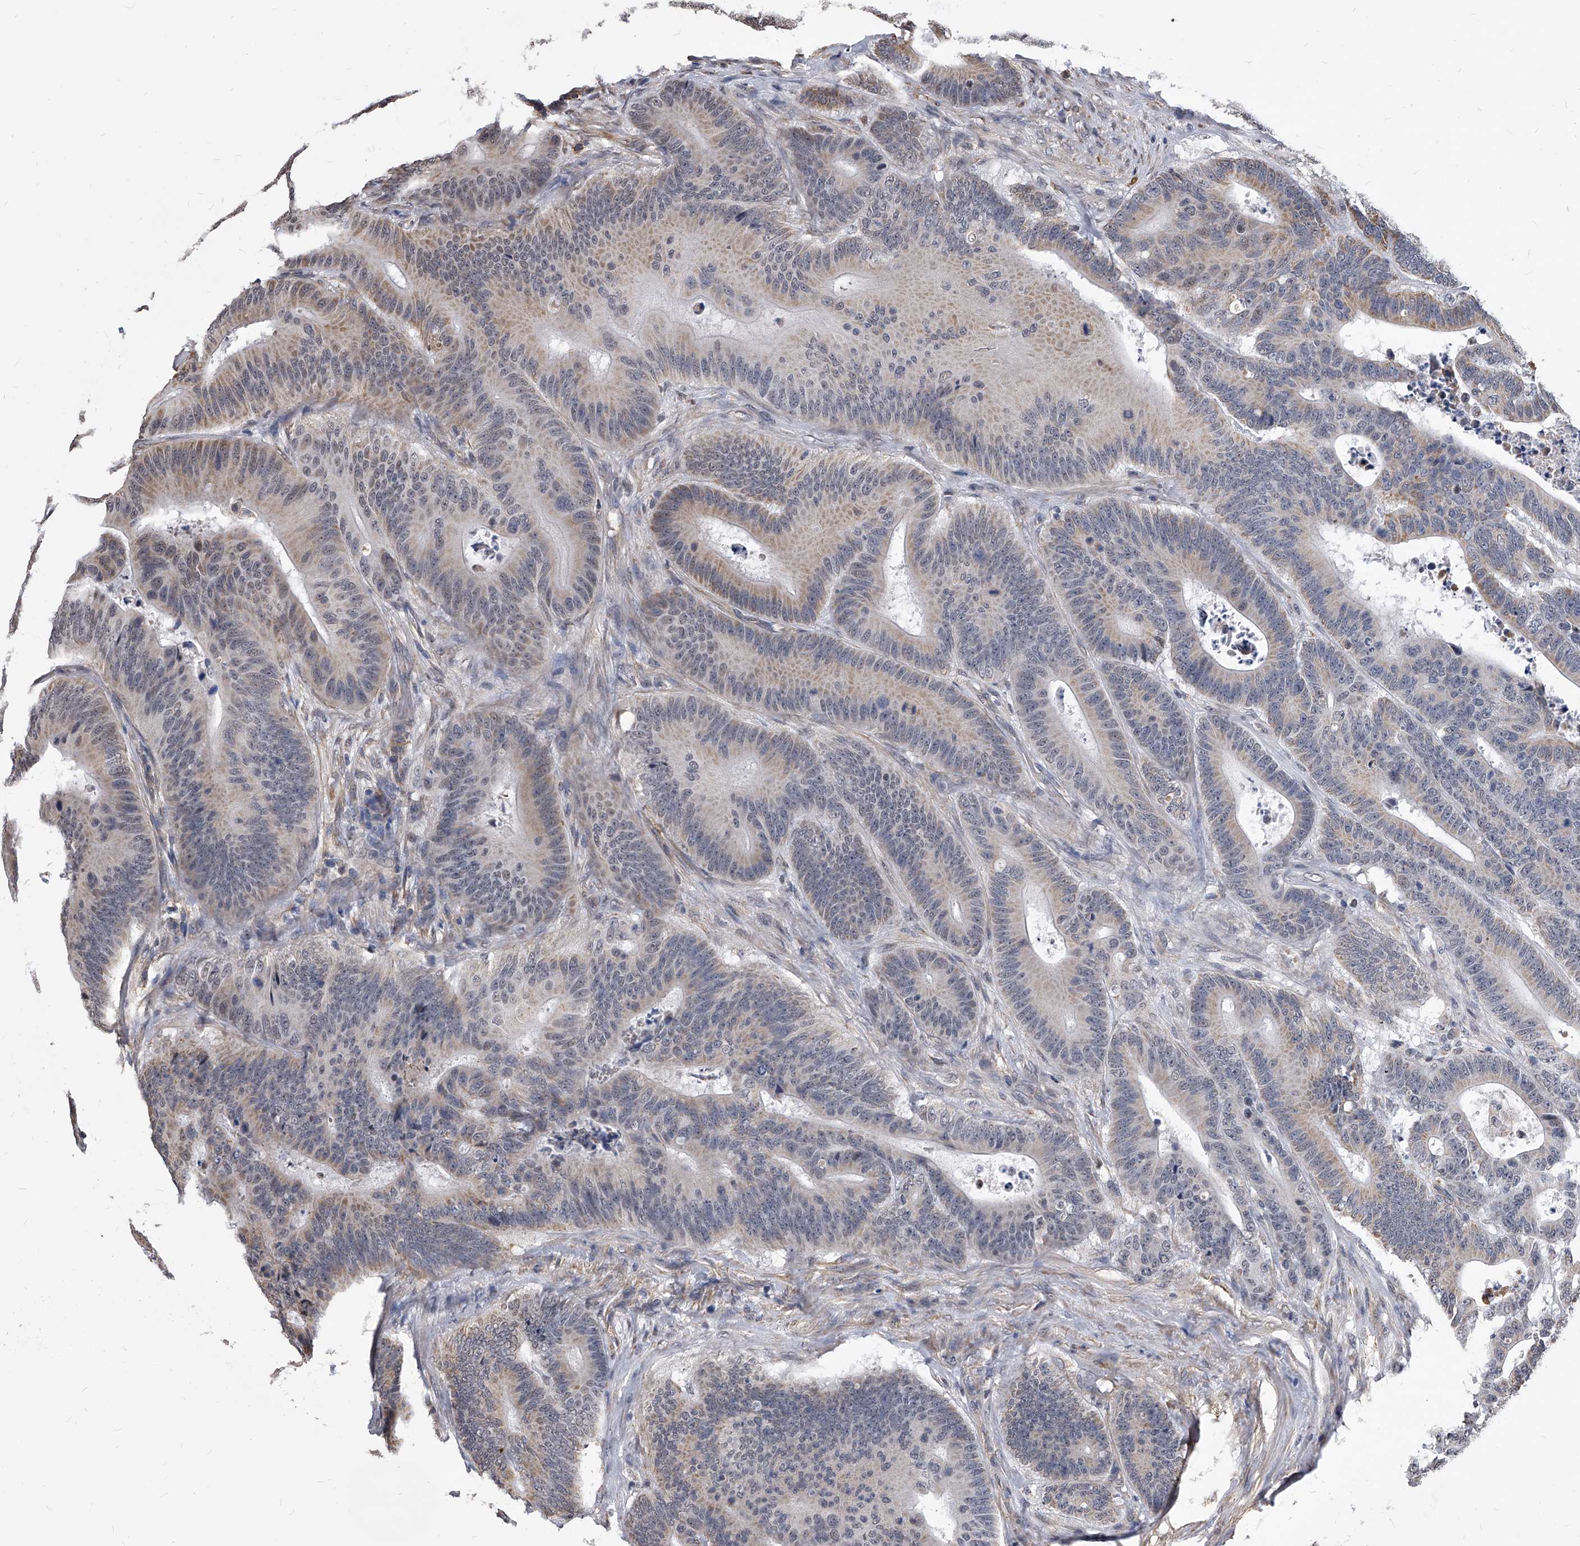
{"staining": {"intensity": "weak", "quantity": "<25%", "location": "cytoplasmic/membranous,nuclear"}, "tissue": "colorectal cancer", "cell_type": "Tumor cells", "image_type": "cancer", "snomed": [{"axis": "morphology", "description": "Adenocarcinoma, NOS"}, {"axis": "topography", "description": "Colon"}], "caption": "Immunohistochemistry histopathology image of neoplastic tissue: human adenocarcinoma (colorectal) stained with DAB (3,3'-diaminobenzidine) demonstrates no significant protein positivity in tumor cells. (Brightfield microscopy of DAB immunohistochemistry at high magnification).", "gene": "DUSP22", "patient": {"sex": "male", "age": 83}}